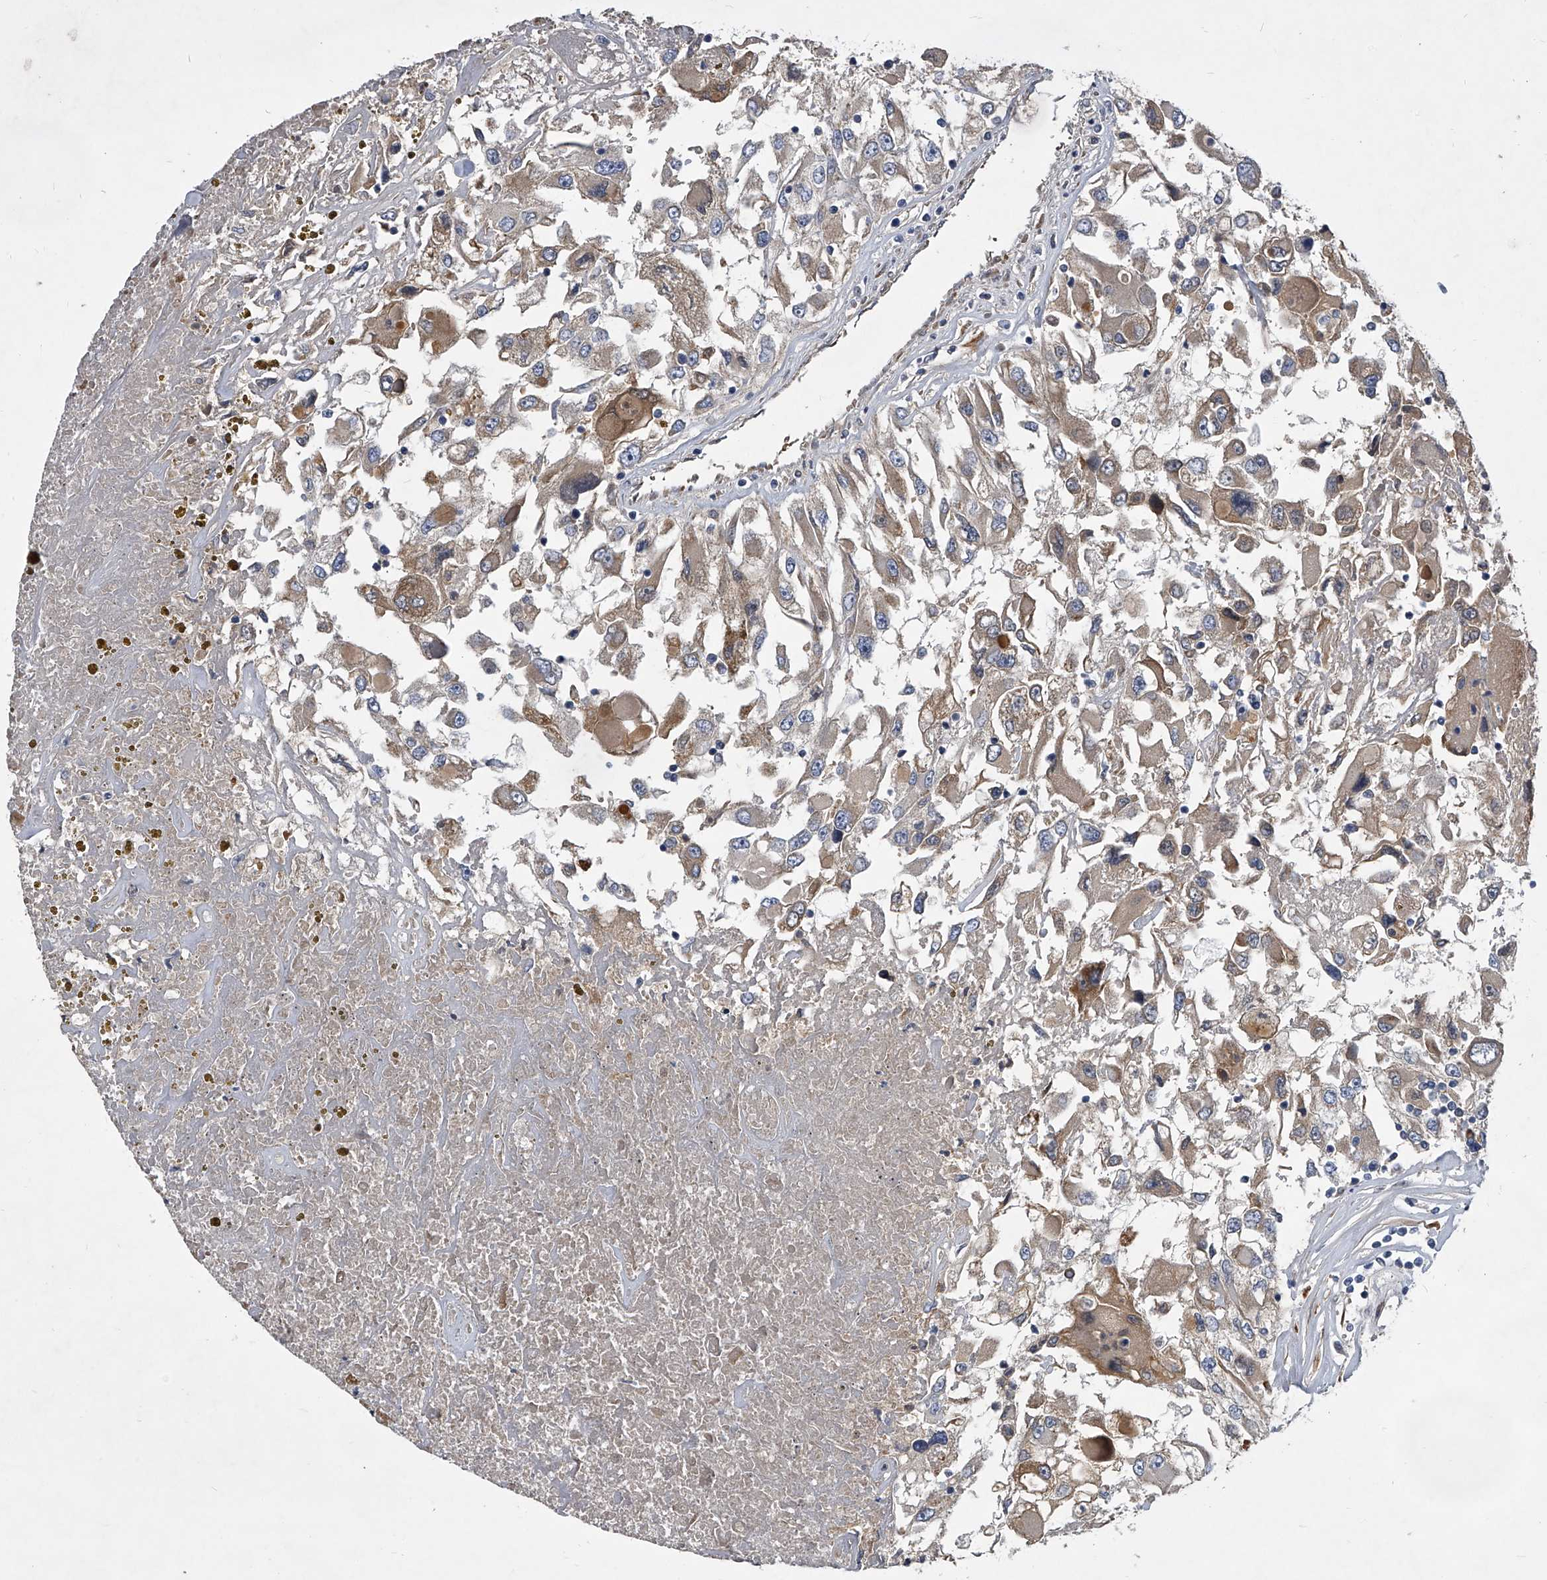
{"staining": {"intensity": "weak", "quantity": "25%-75%", "location": "cytoplasmic/membranous"}, "tissue": "renal cancer", "cell_type": "Tumor cells", "image_type": "cancer", "snomed": [{"axis": "morphology", "description": "Adenocarcinoma, NOS"}, {"axis": "topography", "description": "Kidney"}], "caption": "Immunohistochemistry of renal cancer displays low levels of weak cytoplasmic/membranous positivity in about 25%-75% of tumor cells.", "gene": "CCR4", "patient": {"sex": "female", "age": 52}}